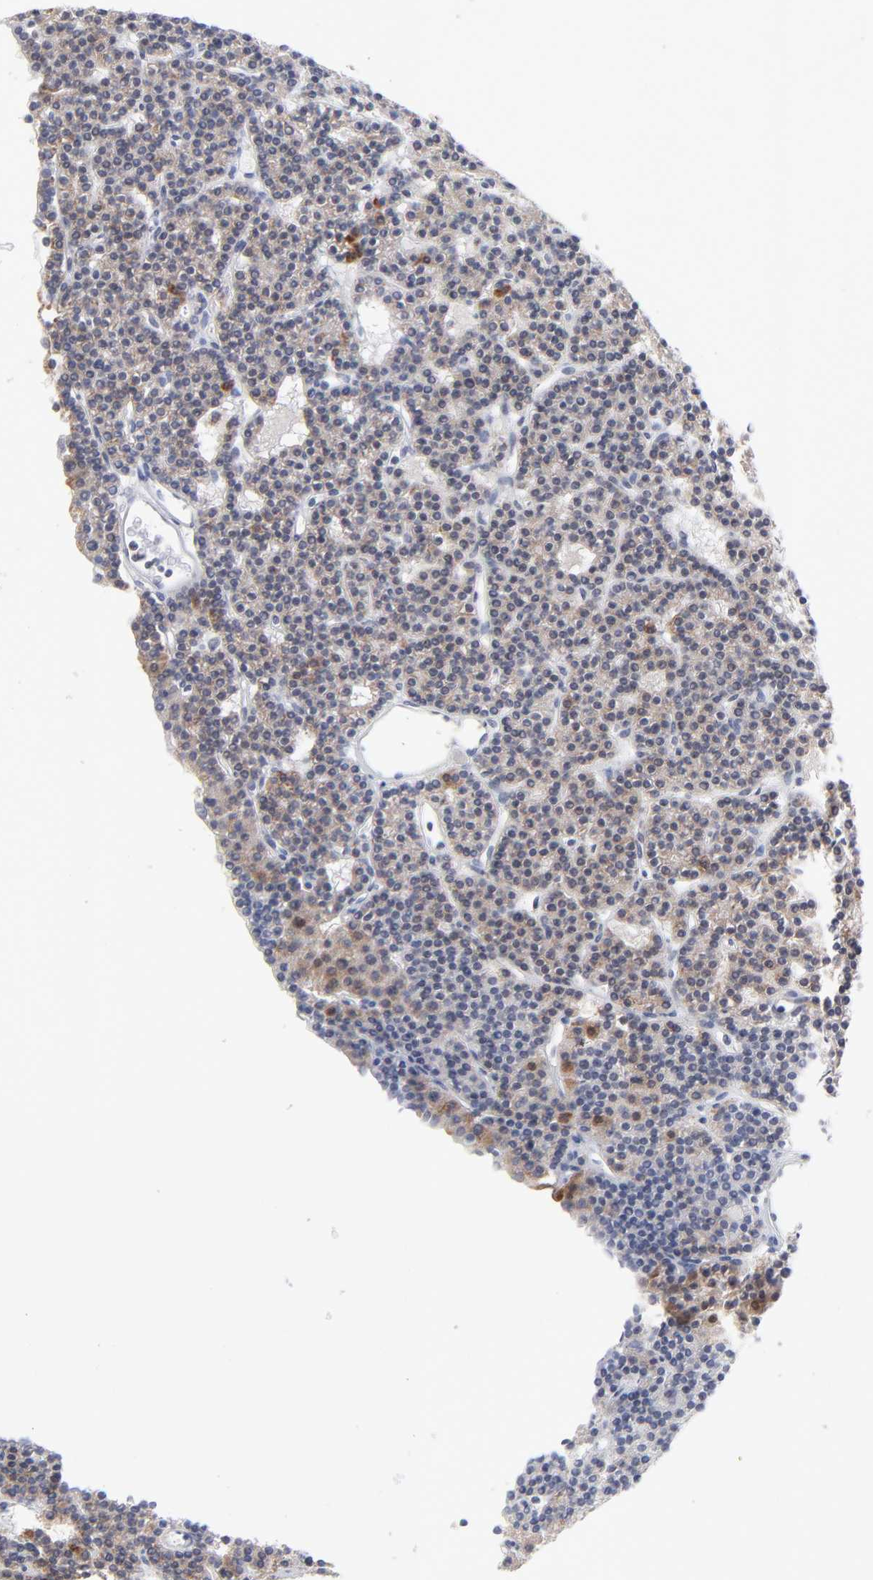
{"staining": {"intensity": "moderate", "quantity": "25%-75%", "location": "cytoplasmic/membranous"}, "tissue": "parathyroid gland", "cell_type": "Glandular cells", "image_type": "normal", "snomed": [{"axis": "morphology", "description": "Normal tissue, NOS"}, {"axis": "topography", "description": "Parathyroid gland"}], "caption": "Parathyroid gland stained for a protein (brown) shows moderate cytoplasmic/membranous positive expression in about 25%-75% of glandular cells.", "gene": "CHCHD10", "patient": {"sex": "female", "age": 45}}